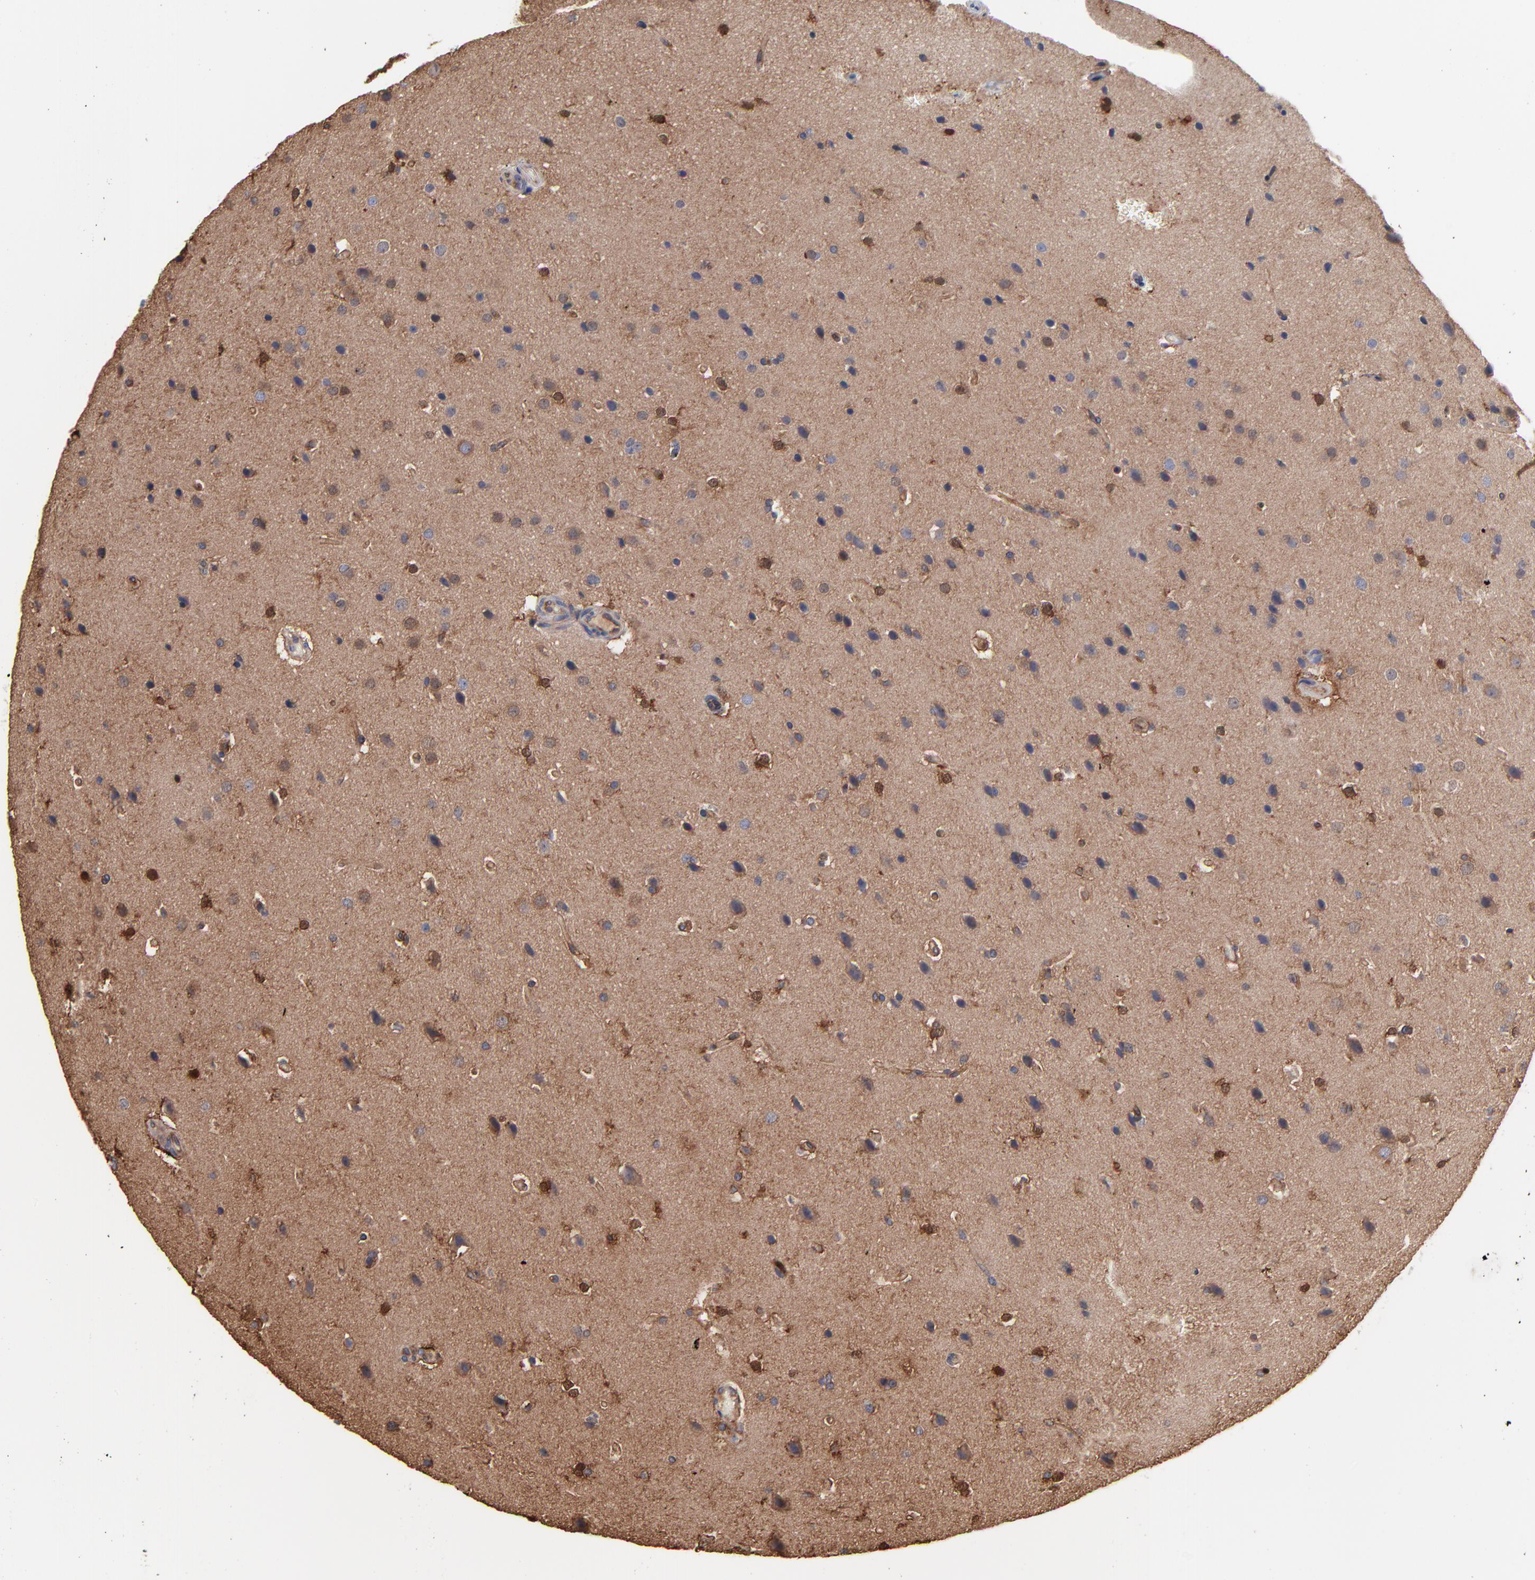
{"staining": {"intensity": "weak", "quantity": "<25%", "location": "cytoplasmic/membranous"}, "tissue": "glioma", "cell_type": "Tumor cells", "image_type": "cancer", "snomed": [{"axis": "morphology", "description": "Glioma, malignant, Low grade"}, {"axis": "topography", "description": "Cerebral cortex"}], "caption": "Immunohistochemistry of glioma demonstrates no staining in tumor cells.", "gene": "NFKBIA", "patient": {"sex": "female", "age": 47}}